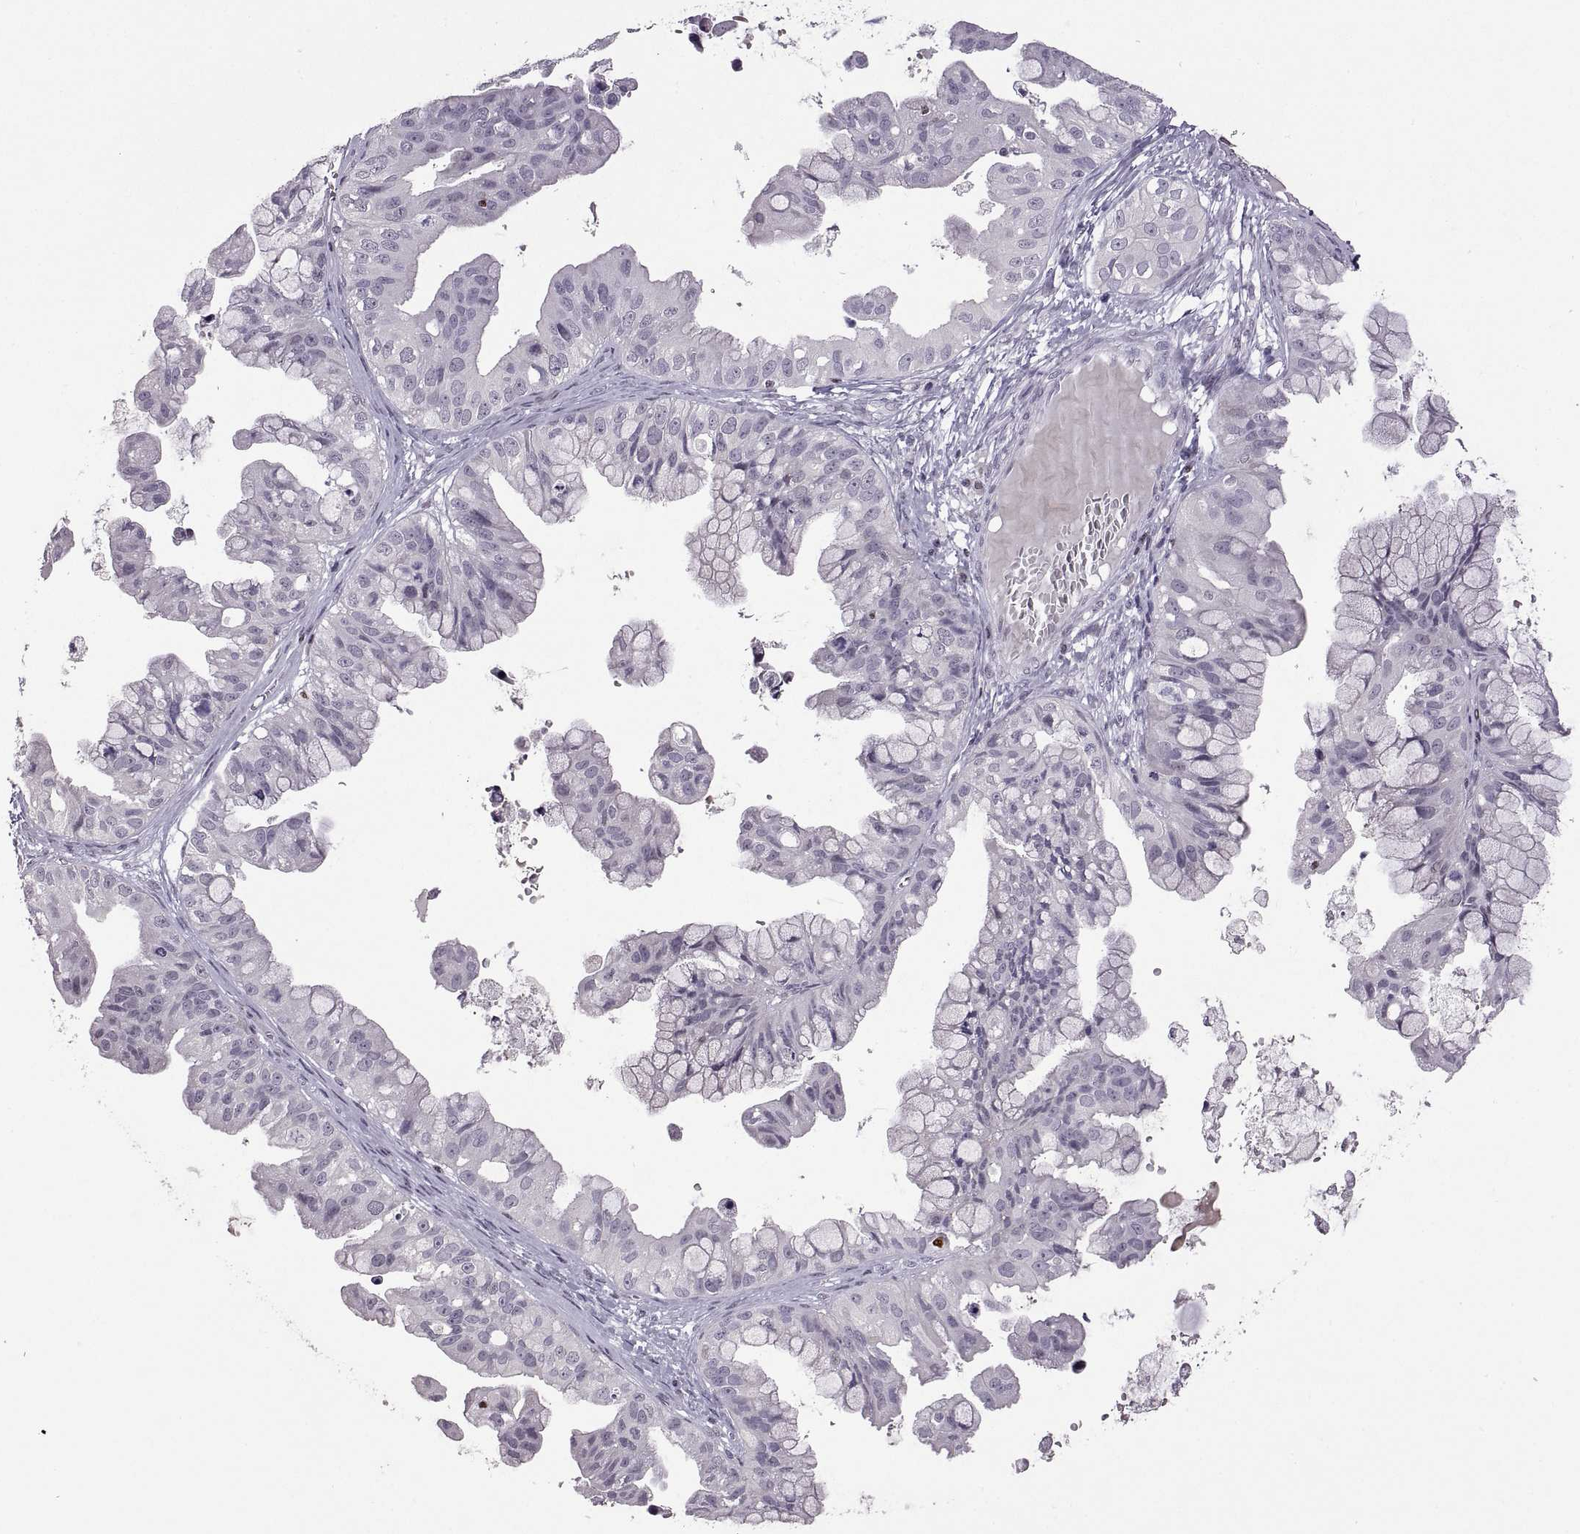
{"staining": {"intensity": "negative", "quantity": "none", "location": "none"}, "tissue": "ovarian cancer", "cell_type": "Tumor cells", "image_type": "cancer", "snomed": [{"axis": "morphology", "description": "Cystadenocarcinoma, mucinous, NOS"}, {"axis": "topography", "description": "Ovary"}], "caption": "A histopathology image of human ovarian cancer is negative for staining in tumor cells. (DAB immunohistochemistry with hematoxylin counter stain).", "gene": "NEK2", "patient": {"sex": "female", "age": 76}}